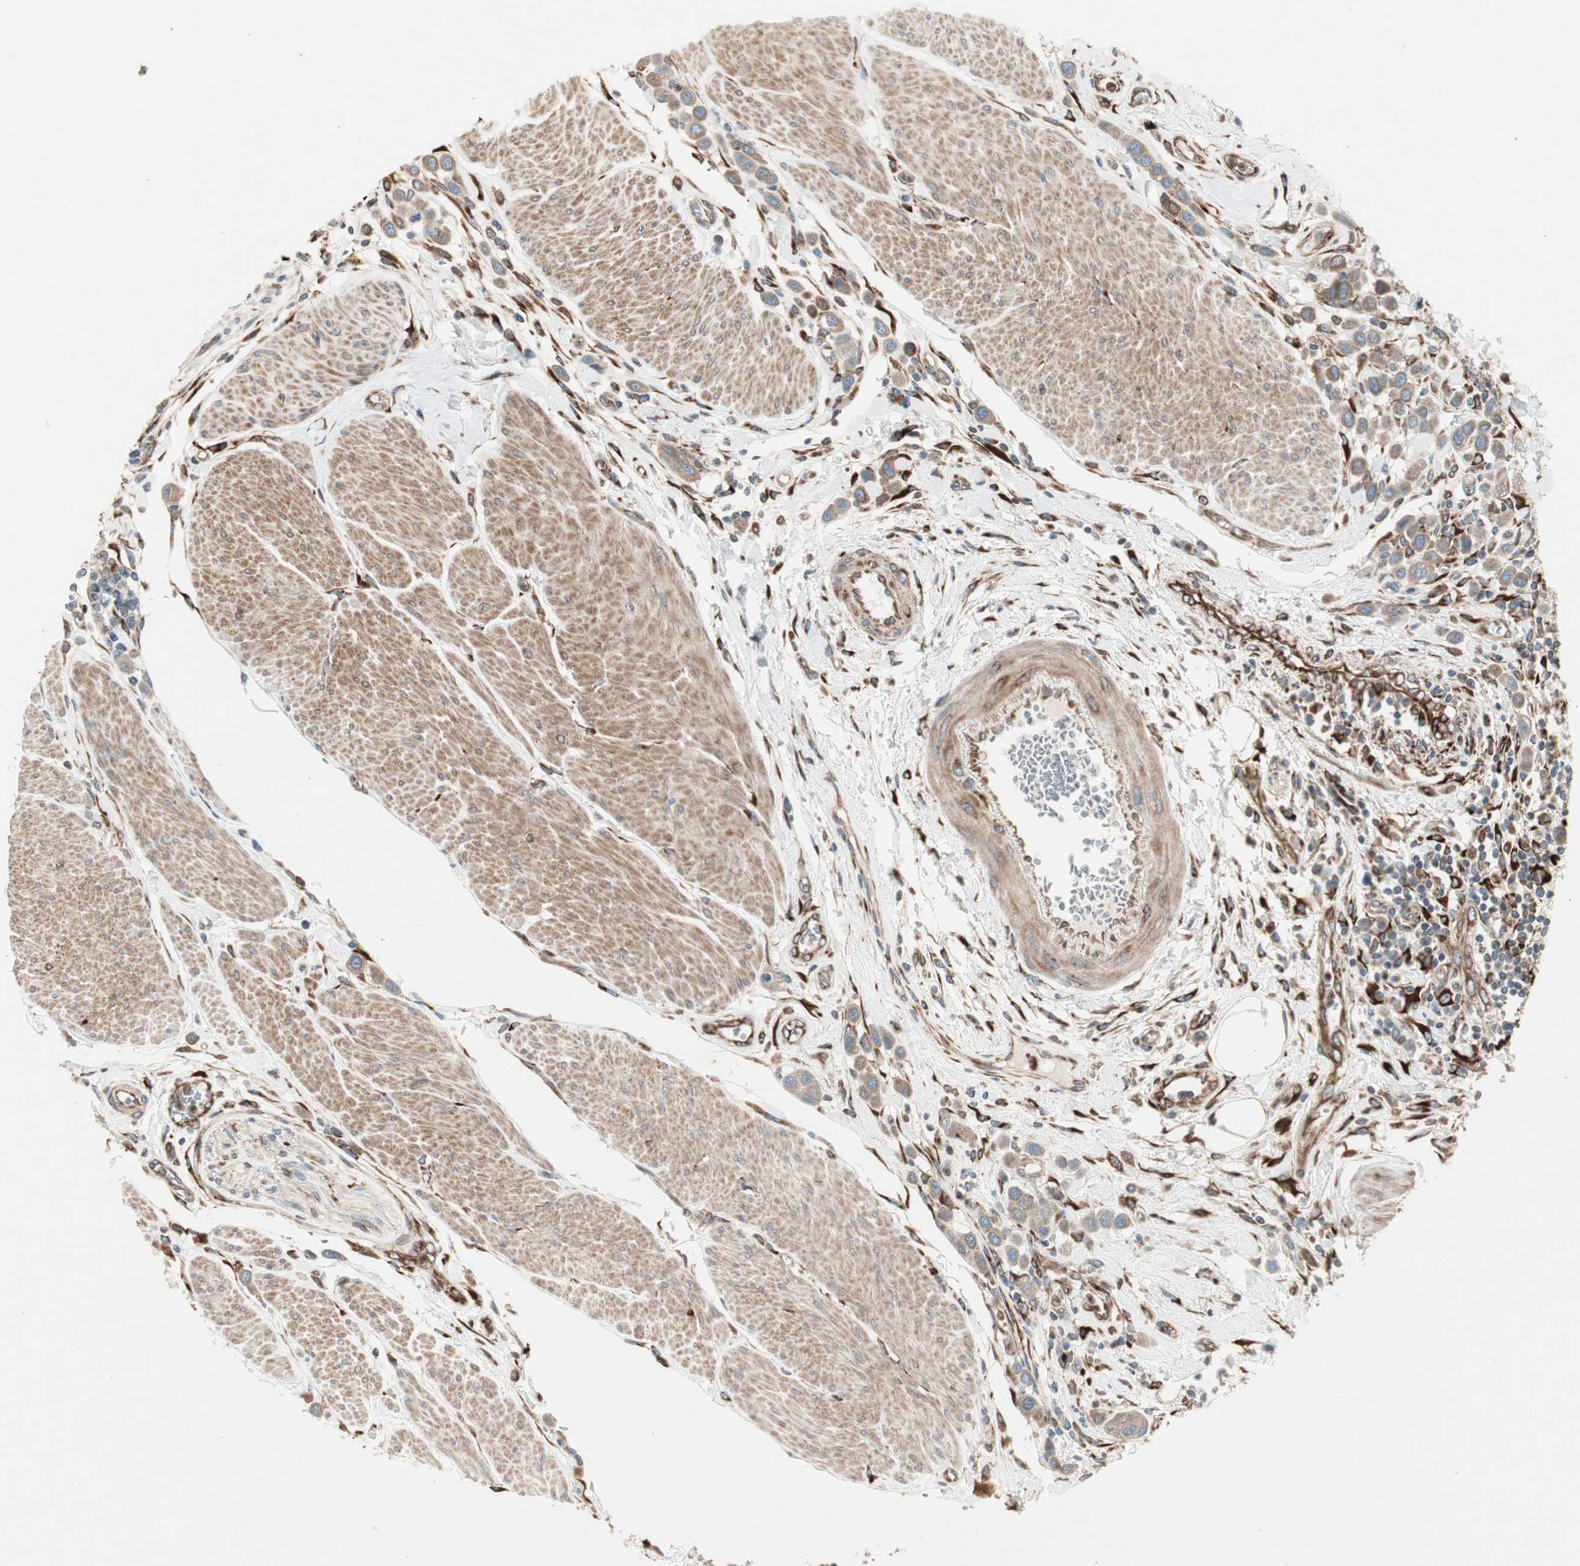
{"staining": {"intensity": "moderate", "quantity": ">75%", "location": "cytoplasmic/membranous"}, "tissue": "urothelial cancer", "cell_type": "Tumor cells", "image_type": "cancer", "snomed": [{"axis": "morphology", "description": "Urothelial carcinoma, High grade"}, {"axis": "topography", "description": "Urinary bladder"}], "caption": "Protein expression analysis of human high-grade urothelial carcinoma reveals moderate cytoplasmic/membranous positivity in about >75% of tumor cells. (brown staining indicates protein expression, while blue staining denotes nuclei).", "gene": "H6PD", "patient": {"sex": "male", "age": 50}}